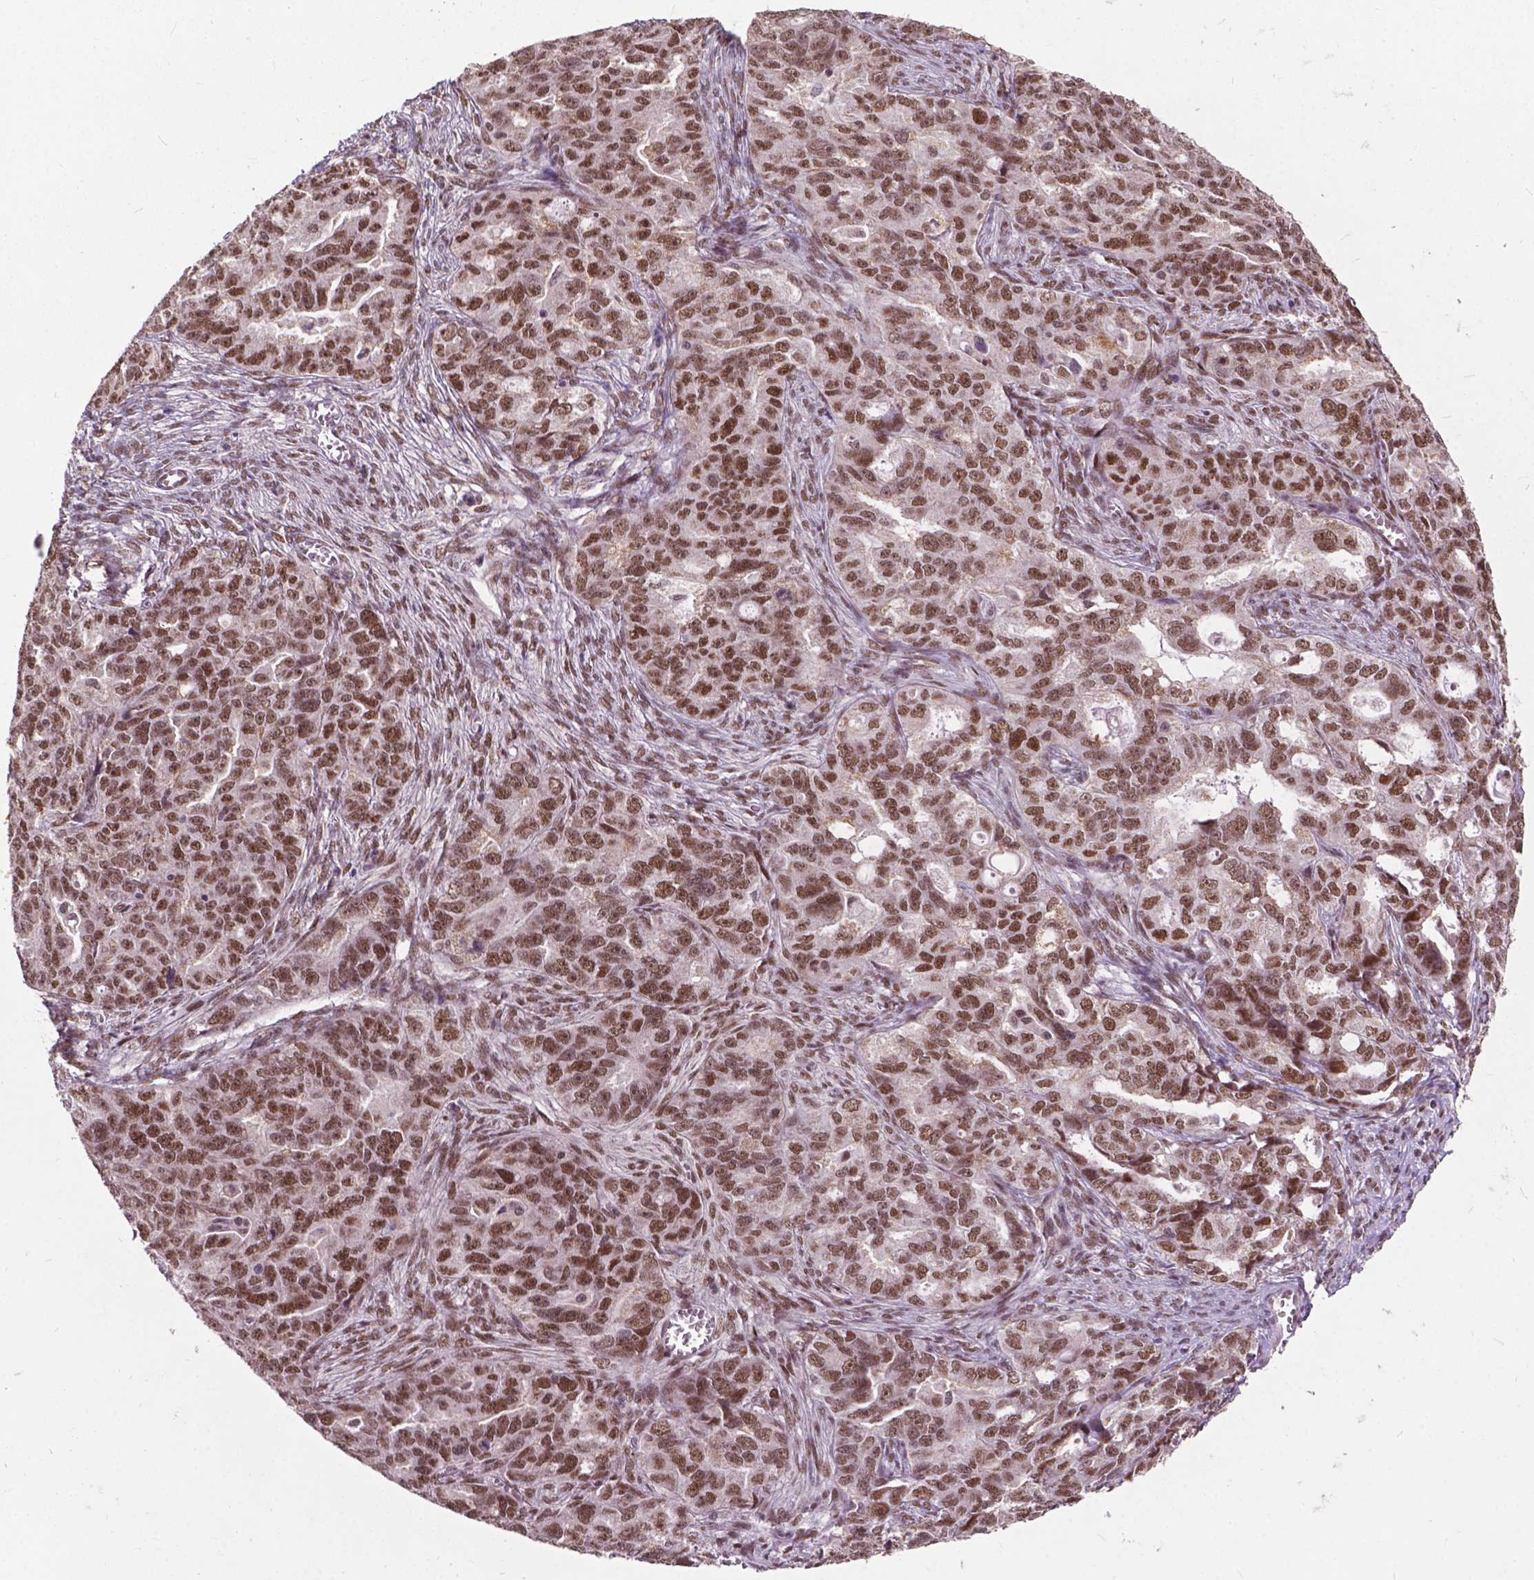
{"staining": {"intensity": "moderate", "quantity": ">75%", "location": "nuclear"}, "tissue": "ovarian cancer", "cell_type": "Tumor cells", "image_type": "cancer", "snomed": [{"axis": "morphology", "description": "Cystadenocarcinoma, serous, NOS"}, {"axis": "topography", "description": "Ovary"}], "caption": "A high-resolution photomicrograph shows immunohistochemistry staining of ovarian cancer, which shows moderate nuclear positivity in approximately >75% of tumor cells.", "gene": "MSH2", "patient": {"sex": "female", "age": 51}}